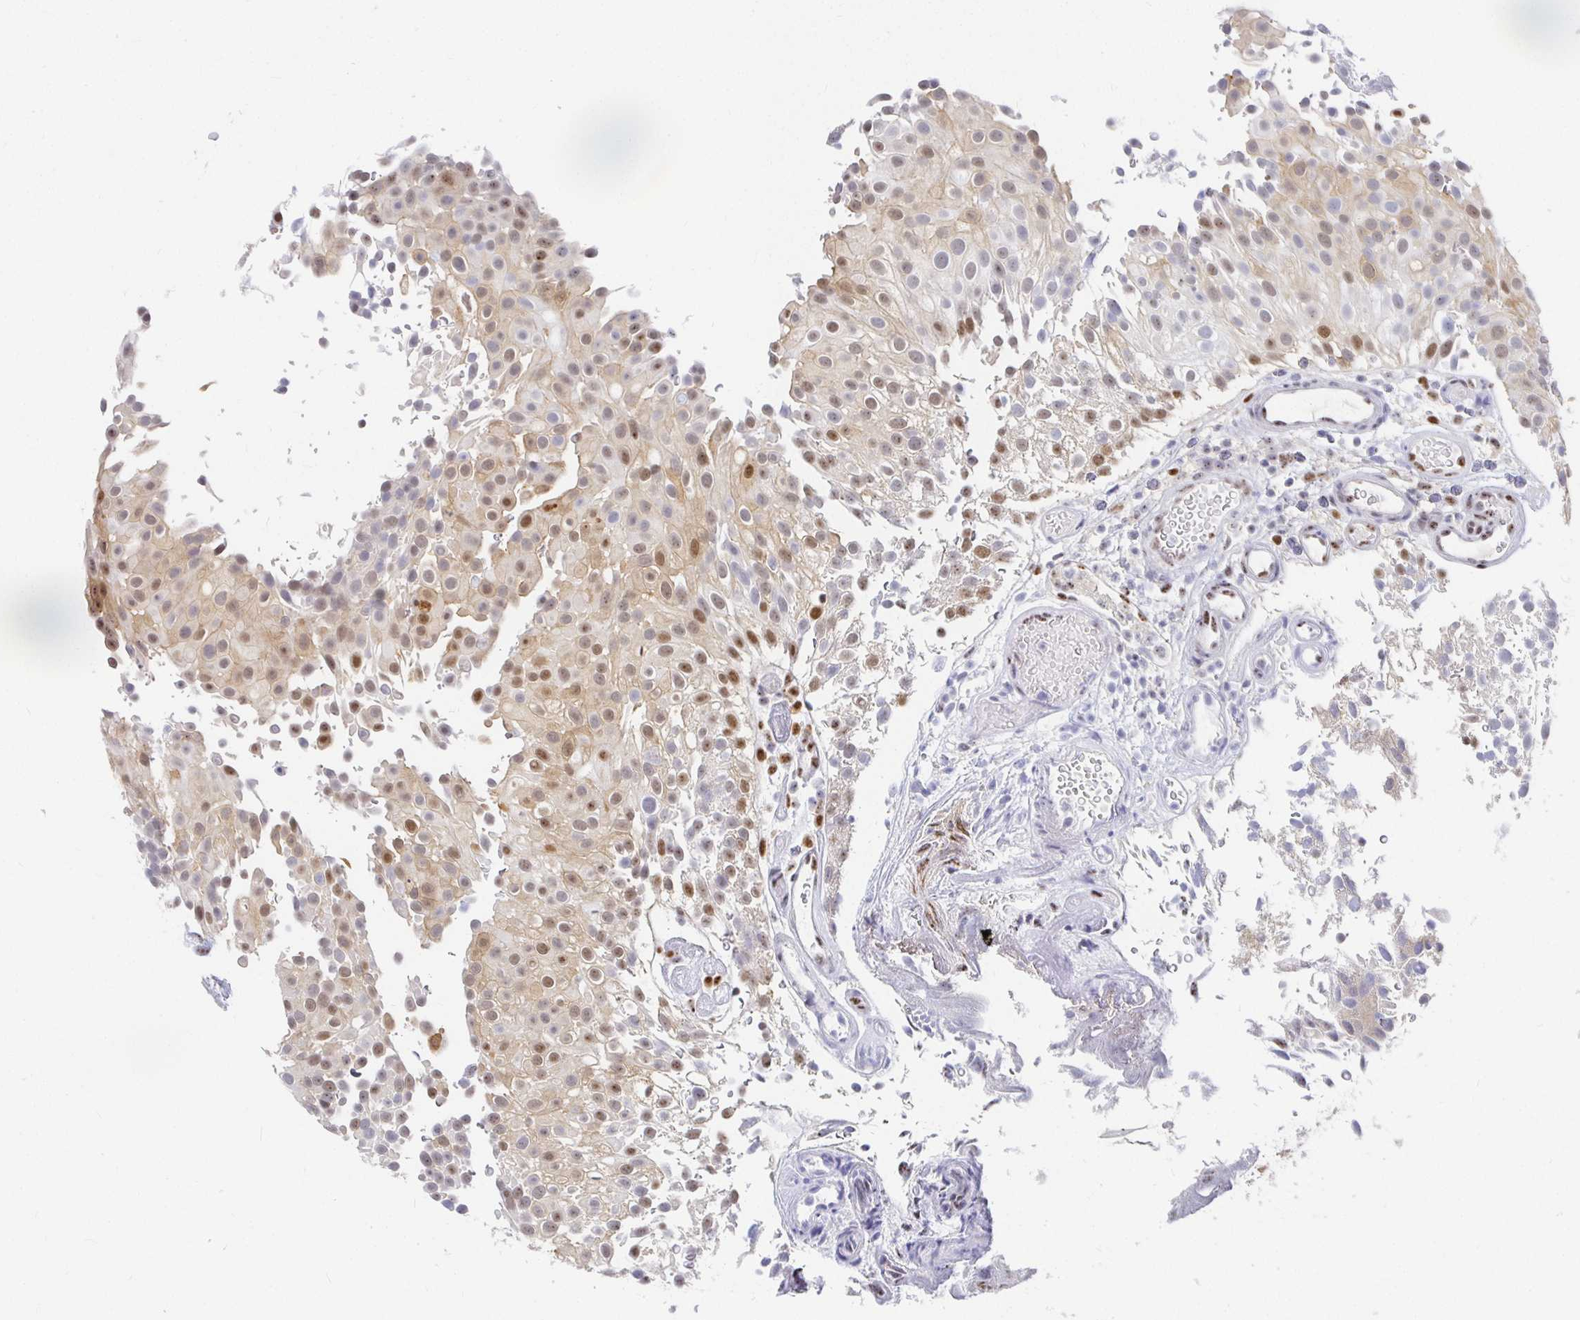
{"staining": {"intensity": "moderate", "quantity": "25%-75%", "location": "nuclear"}, "tissue": "urothelial cancer", "cell_type": "Tumor cells", "image_type": "cancer", "snomed": [{"axis": "morphology", "description": "Urothelial carcinoma, Low grade"}, {"axis": "topography", "description": "Urinary bladder"}], "caption": "Moderate nuclear expression is appreciated in about 25%-75% of tumor cells in urothelial cancer.", "gene": "CLIC3", "patient": {"sex": "male", "age": 78}}